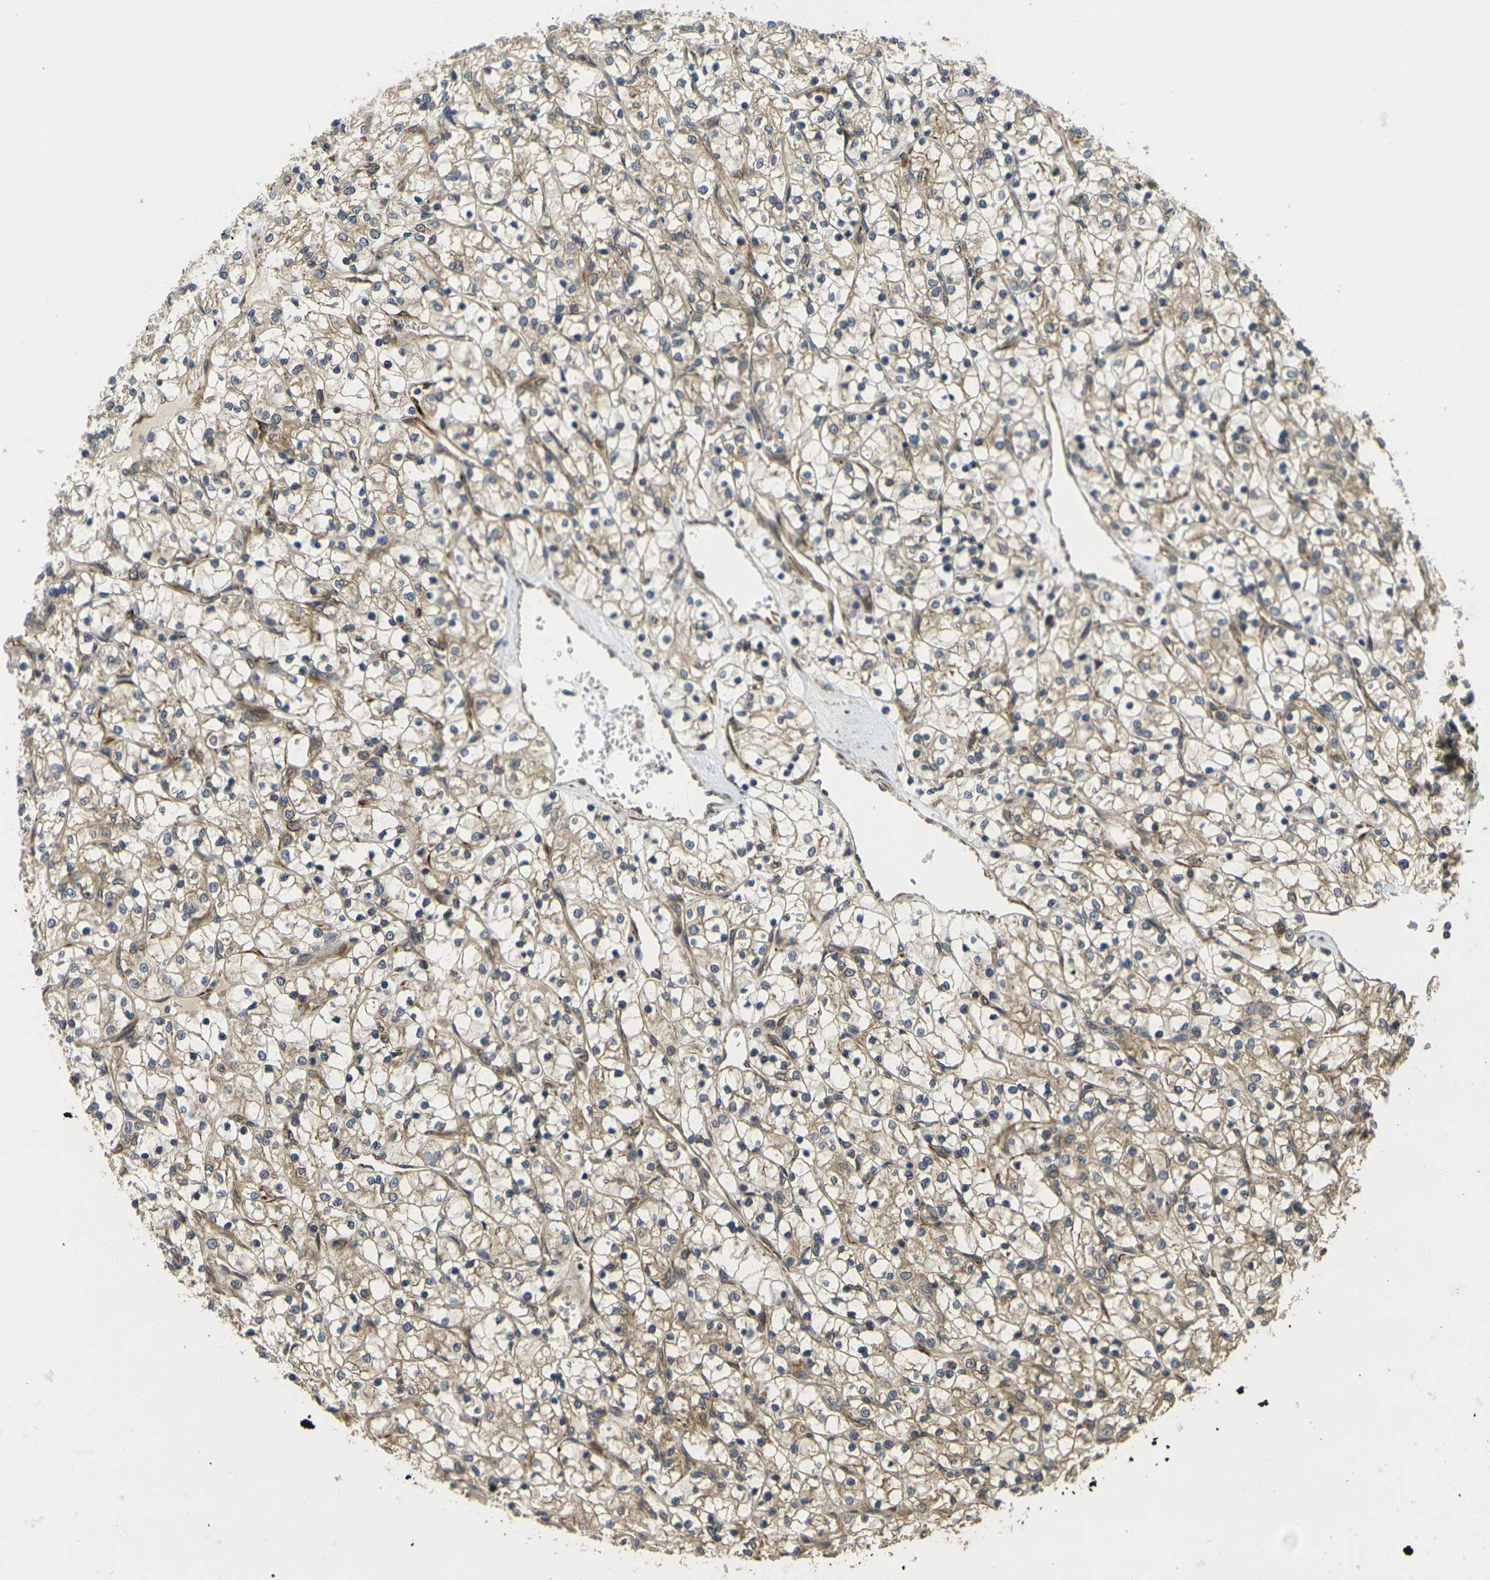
{"staining": {"intensity": "weak", "quantity": "25%-75%", "location": "cytoplasmic/membranous"}, "tissue": "renal cancer", "cell_type": "Tumor cells", "image_type": "cancer", "snomed": [{"axis": "morphology", "description": "Adenocarcinoma, NOS"}, {"axis": "topography", "description": "Kidney"}], "caption": "A histopathology image of human renal cancer stained for a protein displays weak cytoplasmic/membranous brown staining in tumor cells. Nuclei are stained in blue.", "gene": "FUT11", "patient": {"sex": "female", "age": 69}}